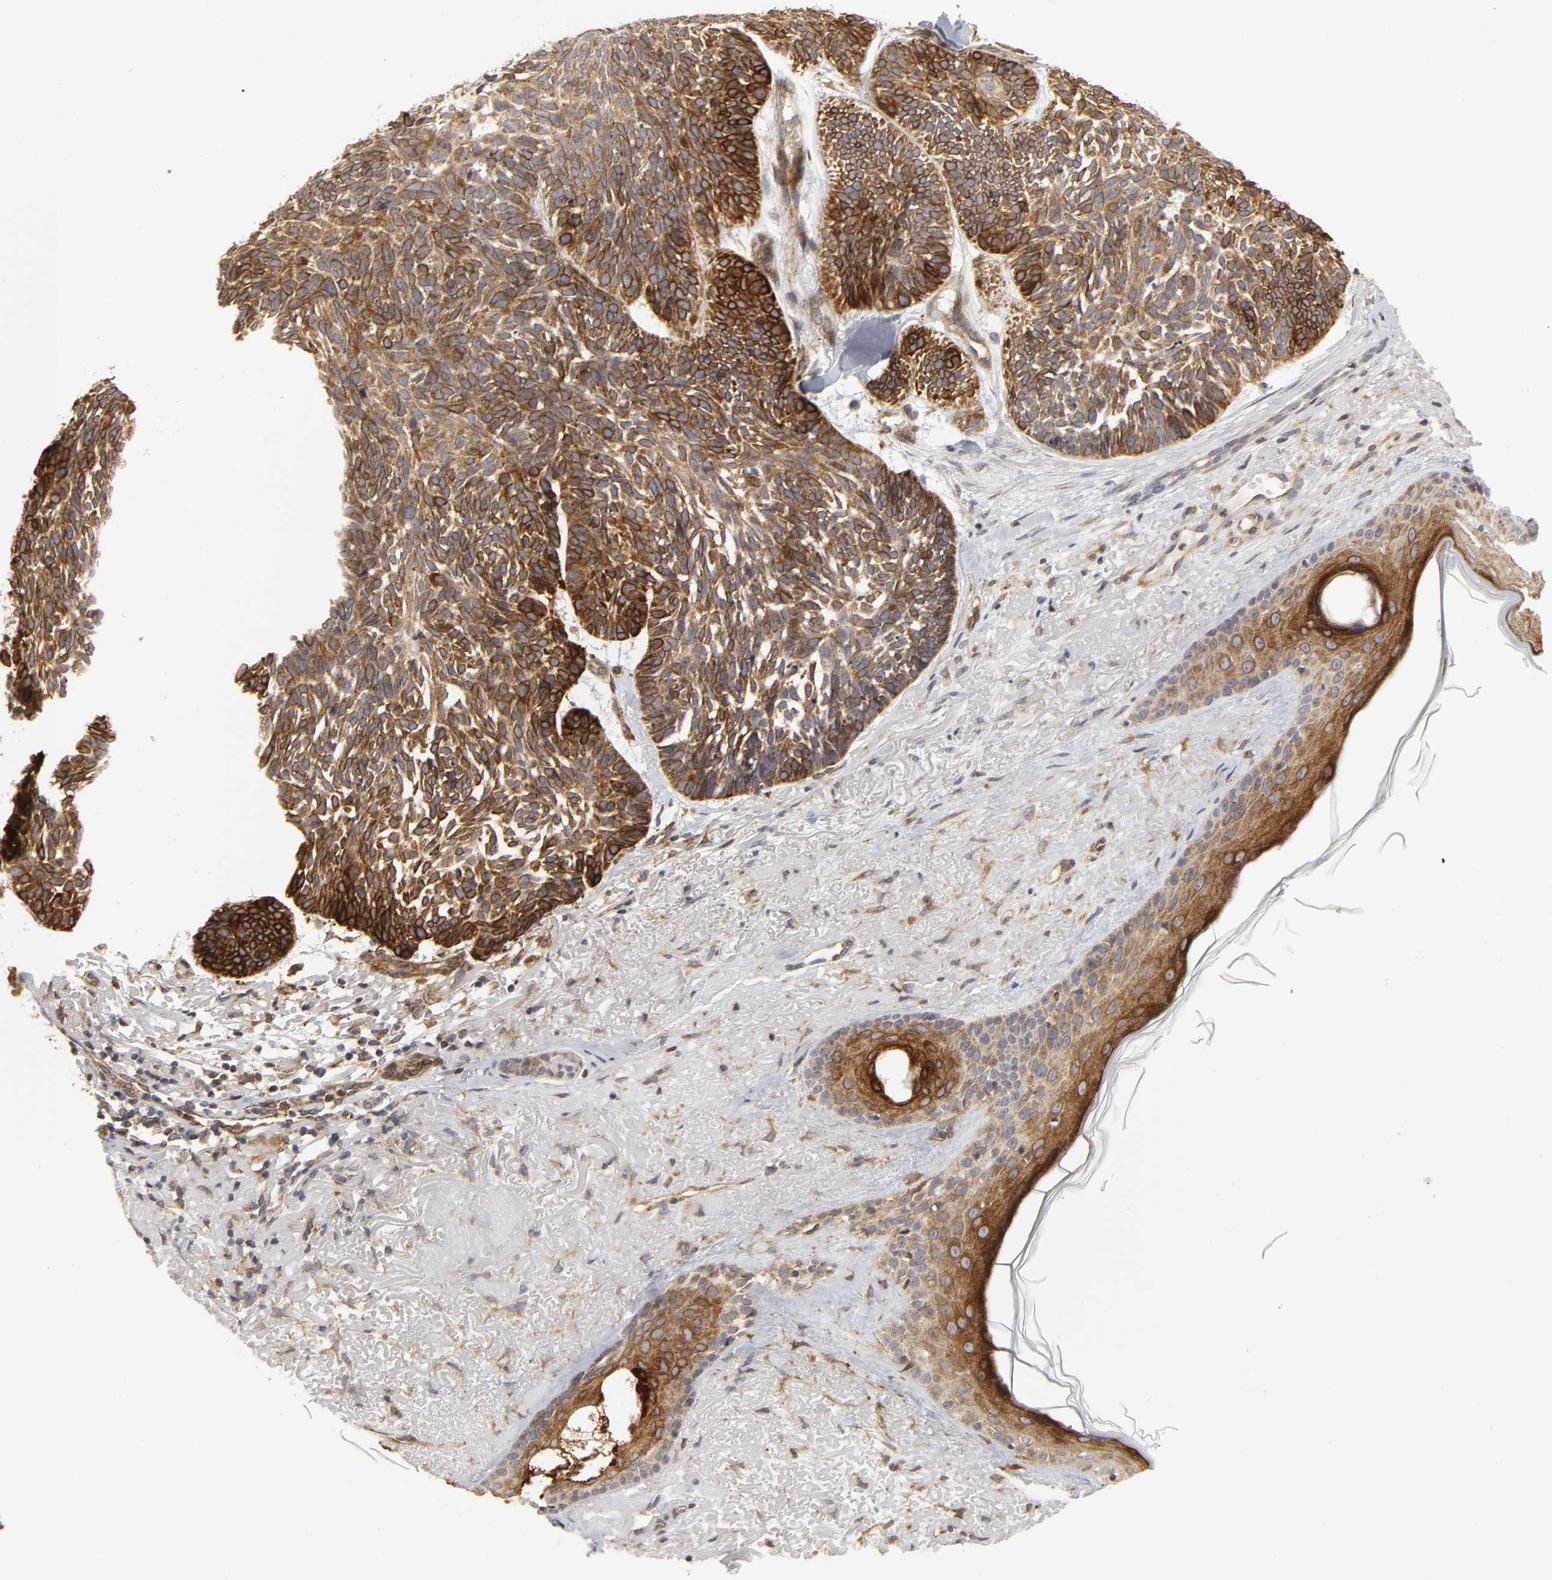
{"staining": {"intensity": "strong", "quantity": ">75%", "location": "cytoplasmic/membranous"}, "tissue": "skin cancer", "cell_type": "Tumor cells", "image_type": "cancer", "snomed": [{"axis": "morphology", "description": "Basal cell carcinoma"}, {"axis": "topography", "description": "Skin"}], "caption": "IHC staining of basal cell carcinoma (skin), which reveals high levels of strong cytoplasmic/membranous staining in approximately >75% of tumor cells indicating strong cytoplasmic/membranous protein expression. The staining was performed using DAB (brown) for protein detection and nuclei were counterstained in hematoxylin (blue).", "gene": "POR", "patient": {"sex": "female", "age": 87}}